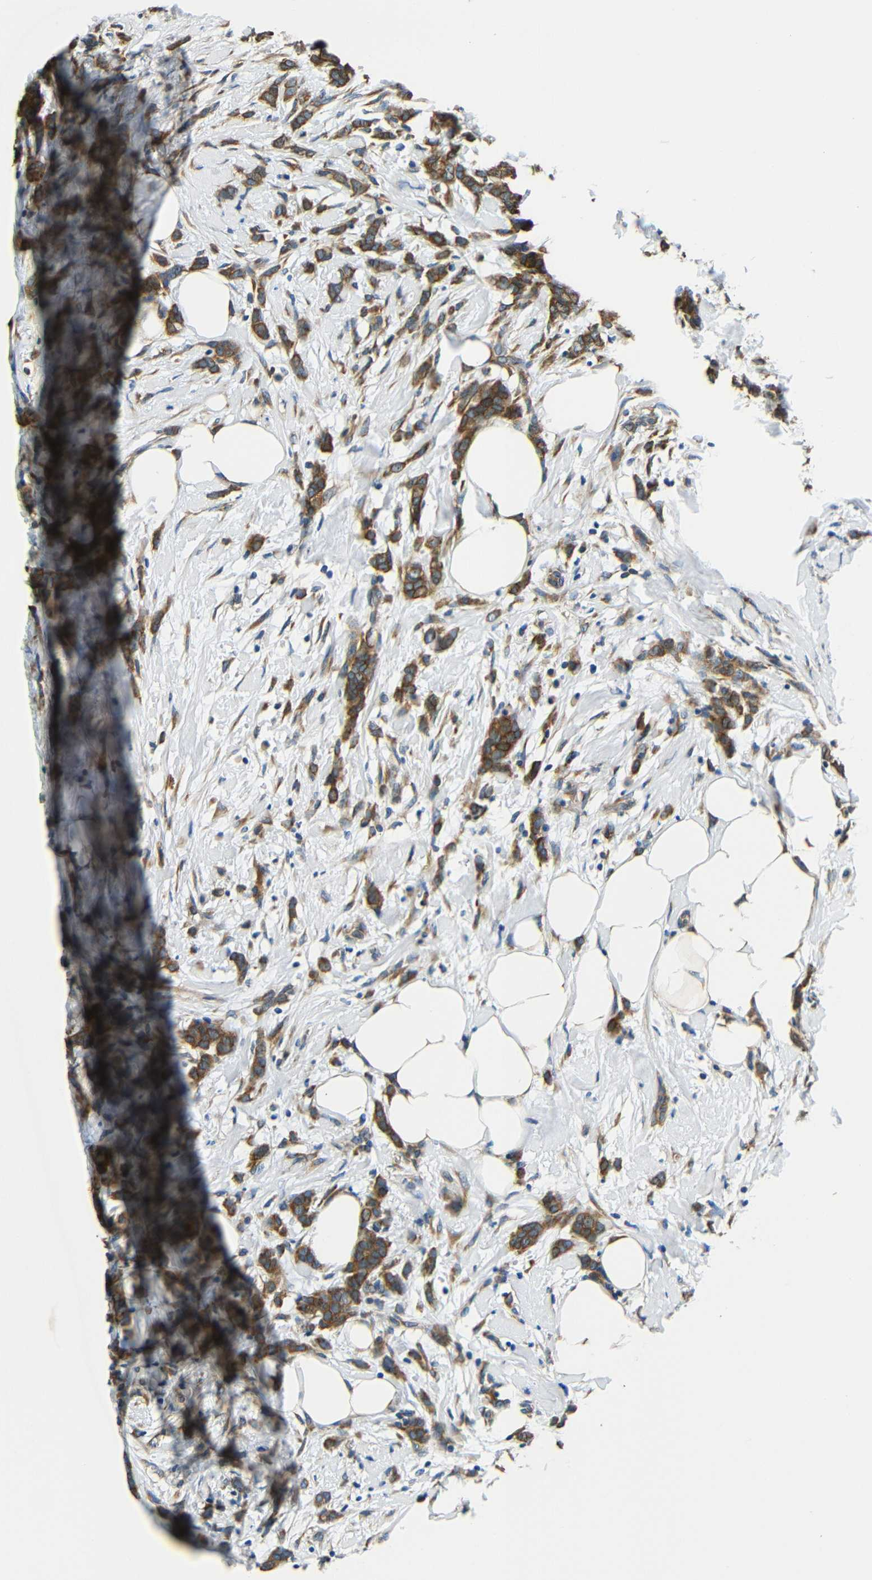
{"staining": {"intensity": "strong", "quantity": ">75%", "location": "cytoplasmic/membranous"}, "tissue": "breast cancer", "cell_type": "Tumor cells", "image_type": "cancer", "snomed": [{"axis": "morphology", "description": "Lobular carcinoma, in situ"}, {"axis": "morphology", "description": "Lobular carcinoma"}, {"axis": "topography", "description": "Breast"}], "caption": "Protein expression analysis of lobular carcinoma in situ (breast) displays strong cytoplasmic/membranous staining in approximately >75% of tumor cells.", "gene": "VAPB", "patient": {"sex": "female", "age": 41}}